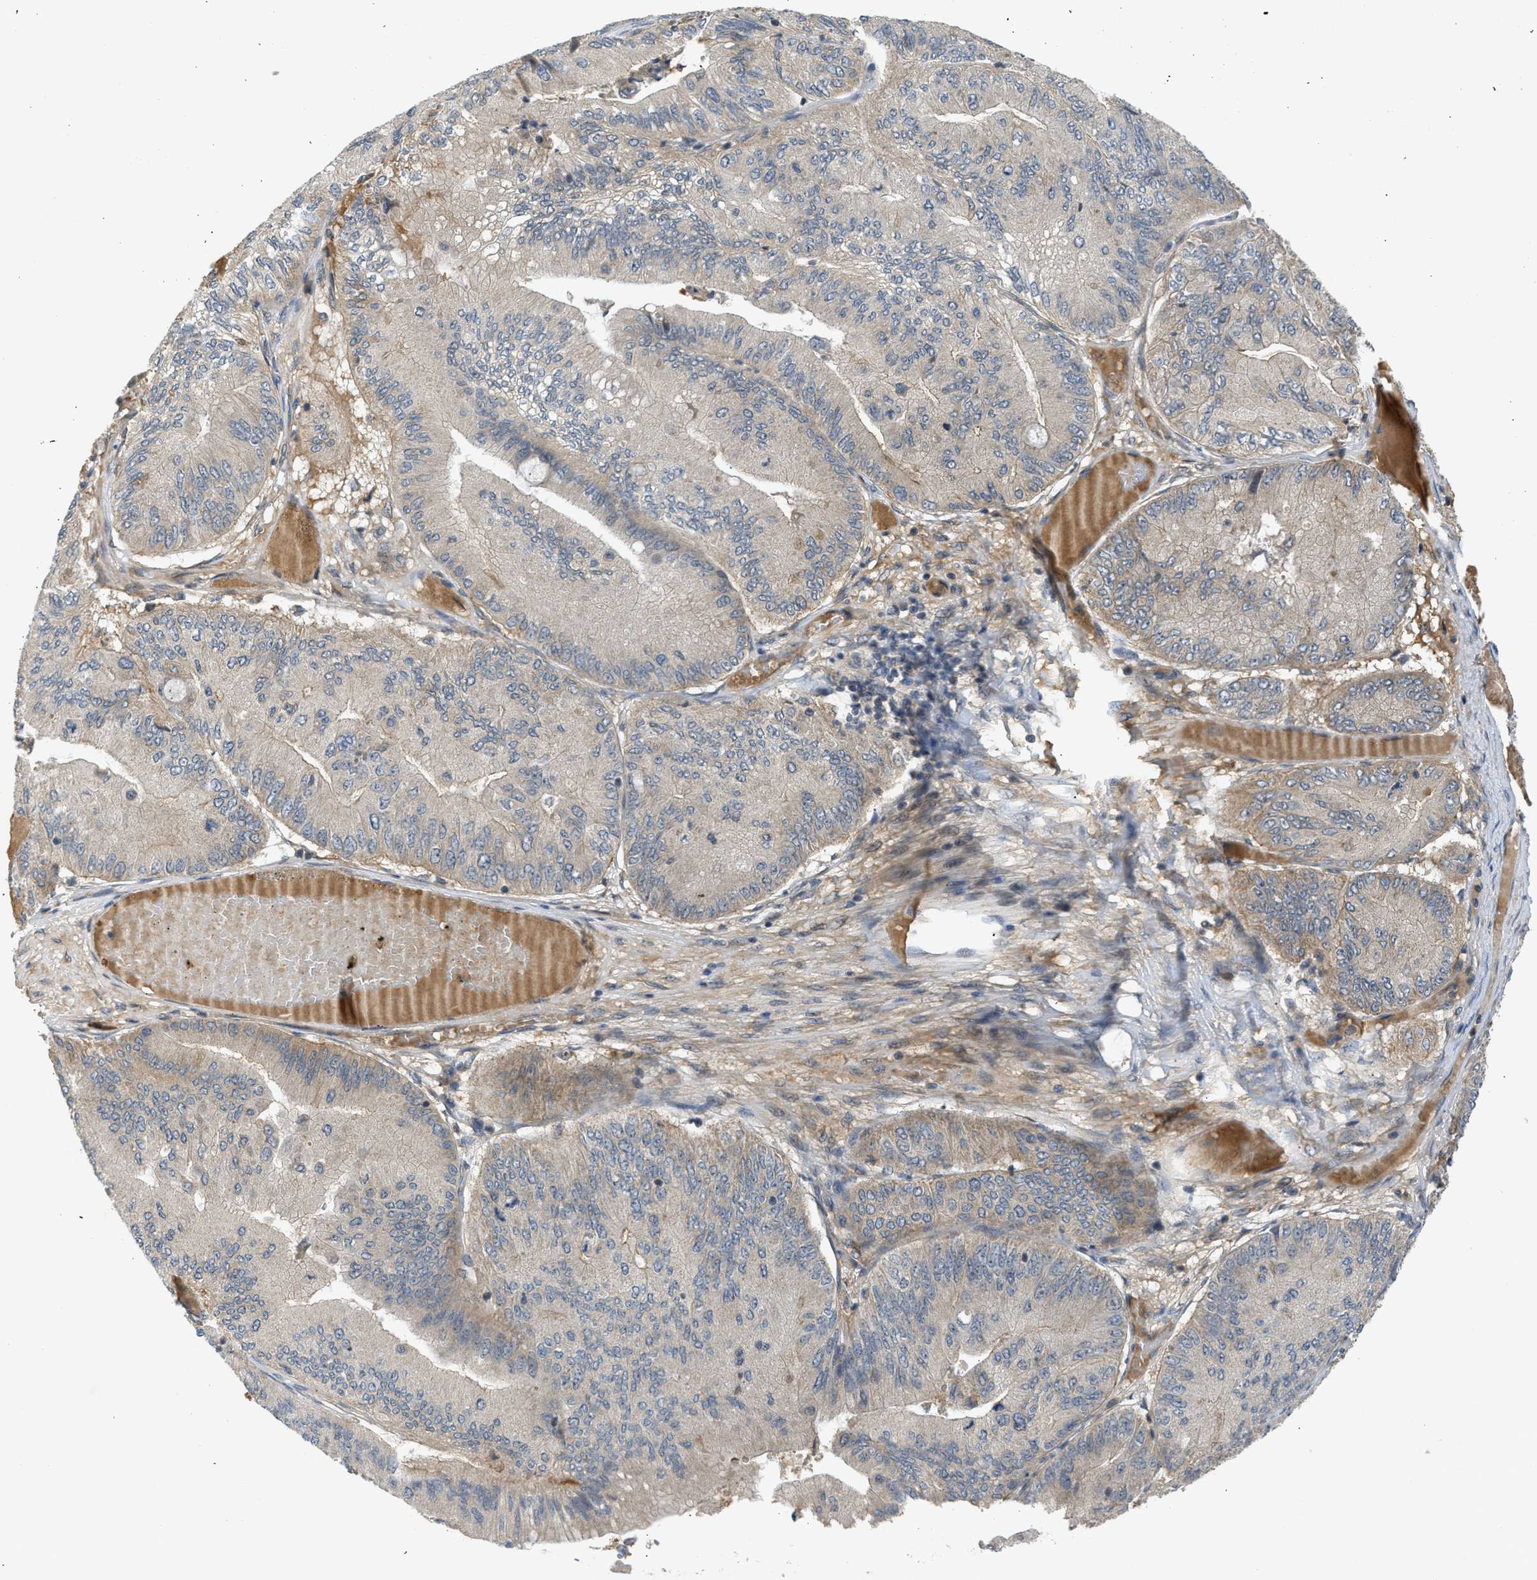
{"staining": {"intensity": "weak", "quantity": "<25%", "location": "cytoplasmic/membranous"}, "tissue": "ovarian cancer", "cell_type": "Tumor cells", "image_type": "cancer", "snomed": [{"axis": "morphology", "description": "Cystadenocarcinoma, mucinous, NOS"}, {"axis": "topography", "description": "Ovary"}], "caption": "An immunohistochemistry (IHC) histopathology image of ovarian cancer is shown. There is no staining in tumor cells of ovarian cancer.", "gene": "ADCY8", "patient": {"sex": "female", "age": 61}}